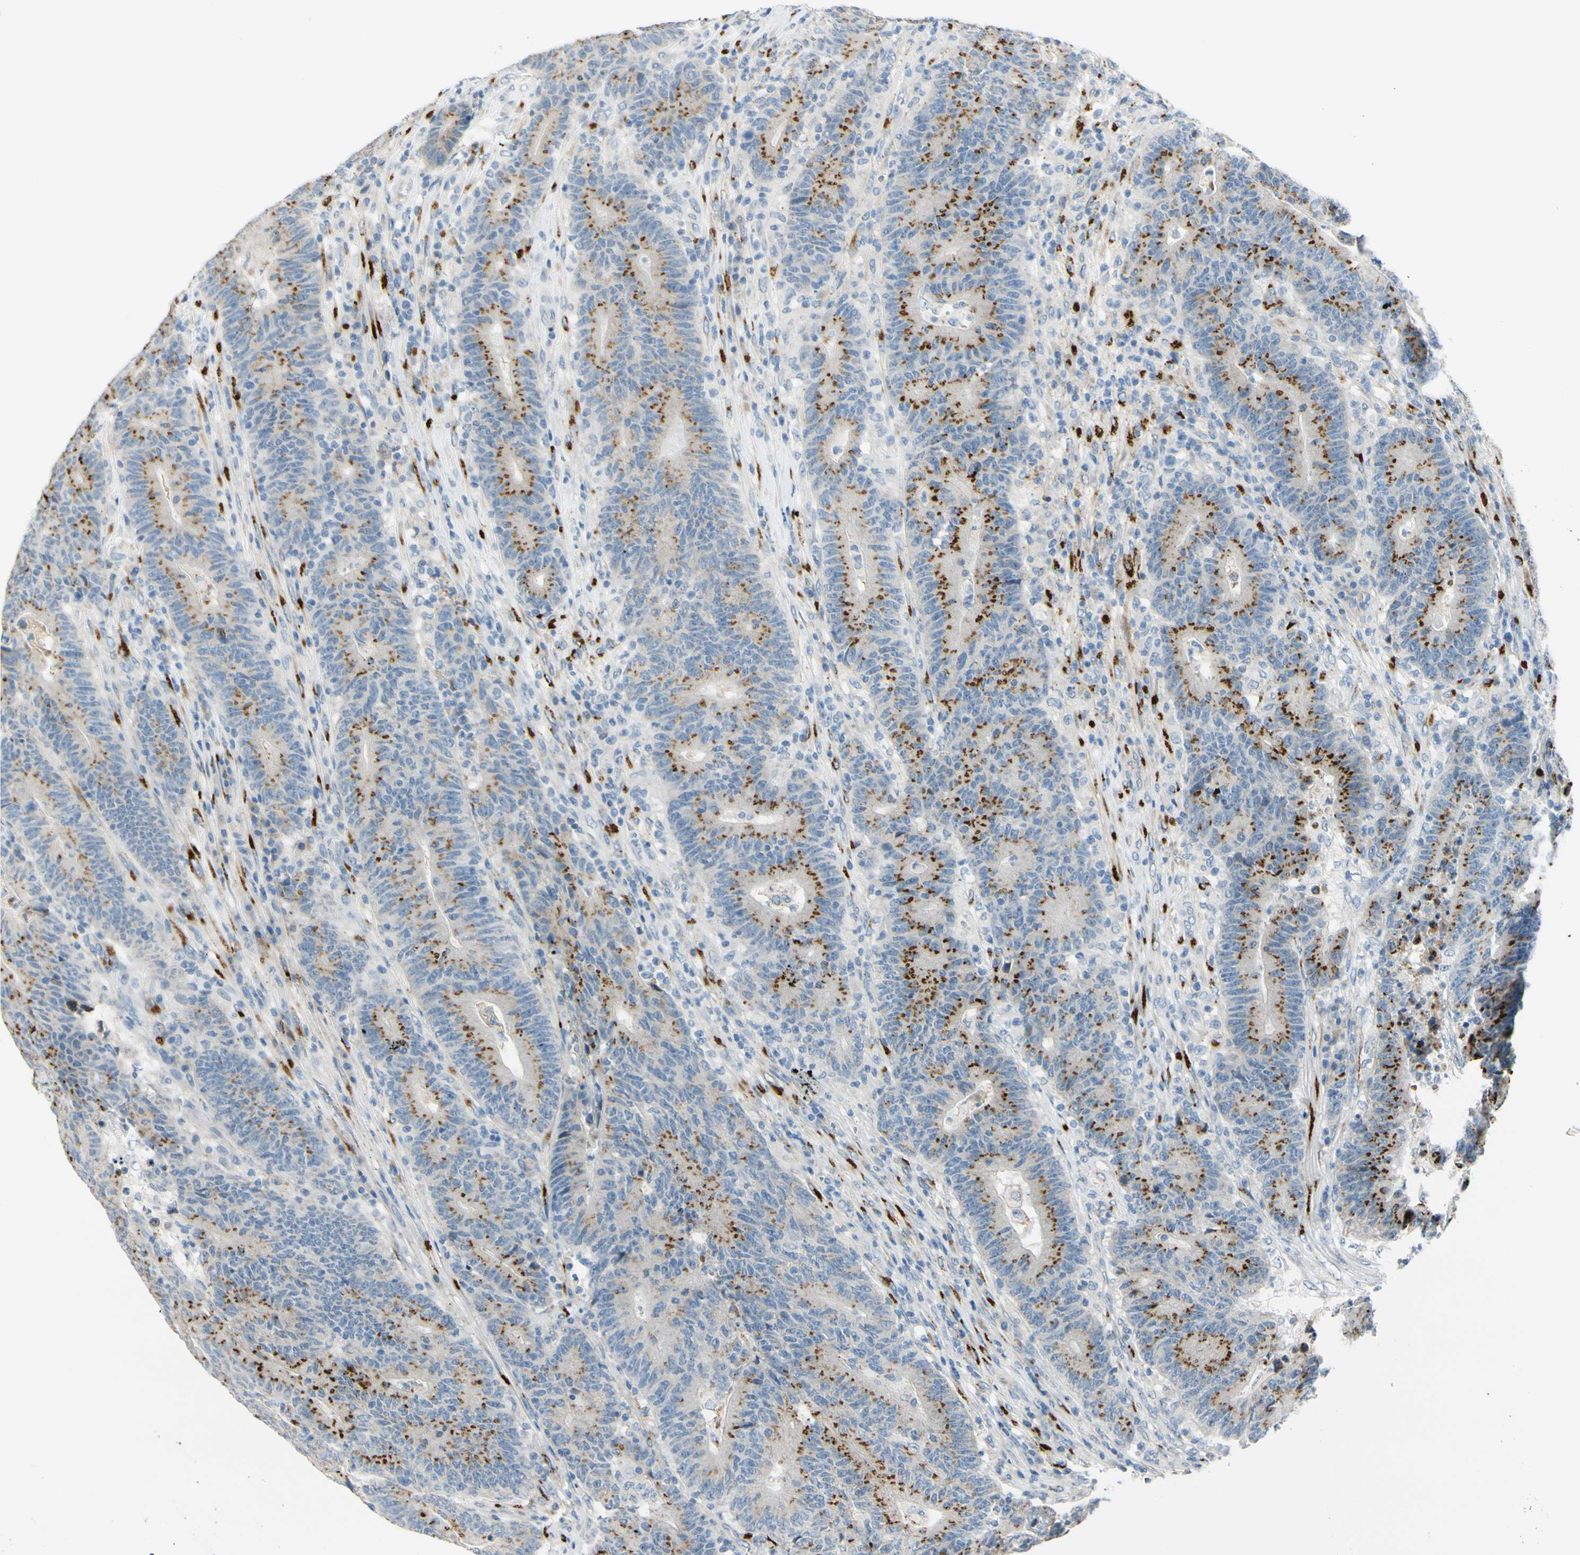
{"staining": {"intensity": "strong", "quantity": "25%-75%", "location": "cytoplasmic/membranous"}, "tissue": "colorectal cancer", "cell_type": "Tumor cells", "image_type": "cancer", "snomed": [{"axis": "morphology", "description": "Normal tissue, NOS"}, {"axis": "morphology", "description": "Adenocarcinoma, NOS"}, {"axis": "topography", "description": "Colon"}], "caption": "The image shows immunohistochemical staining of colorectal cancer (adenocarcinoma). There is strong cytoplasmic/membranous staining is appreciated in about 25%-75% of tumor cells.", "gene": "GALNT5", "patient": {"sex": "female", "age": 75}}